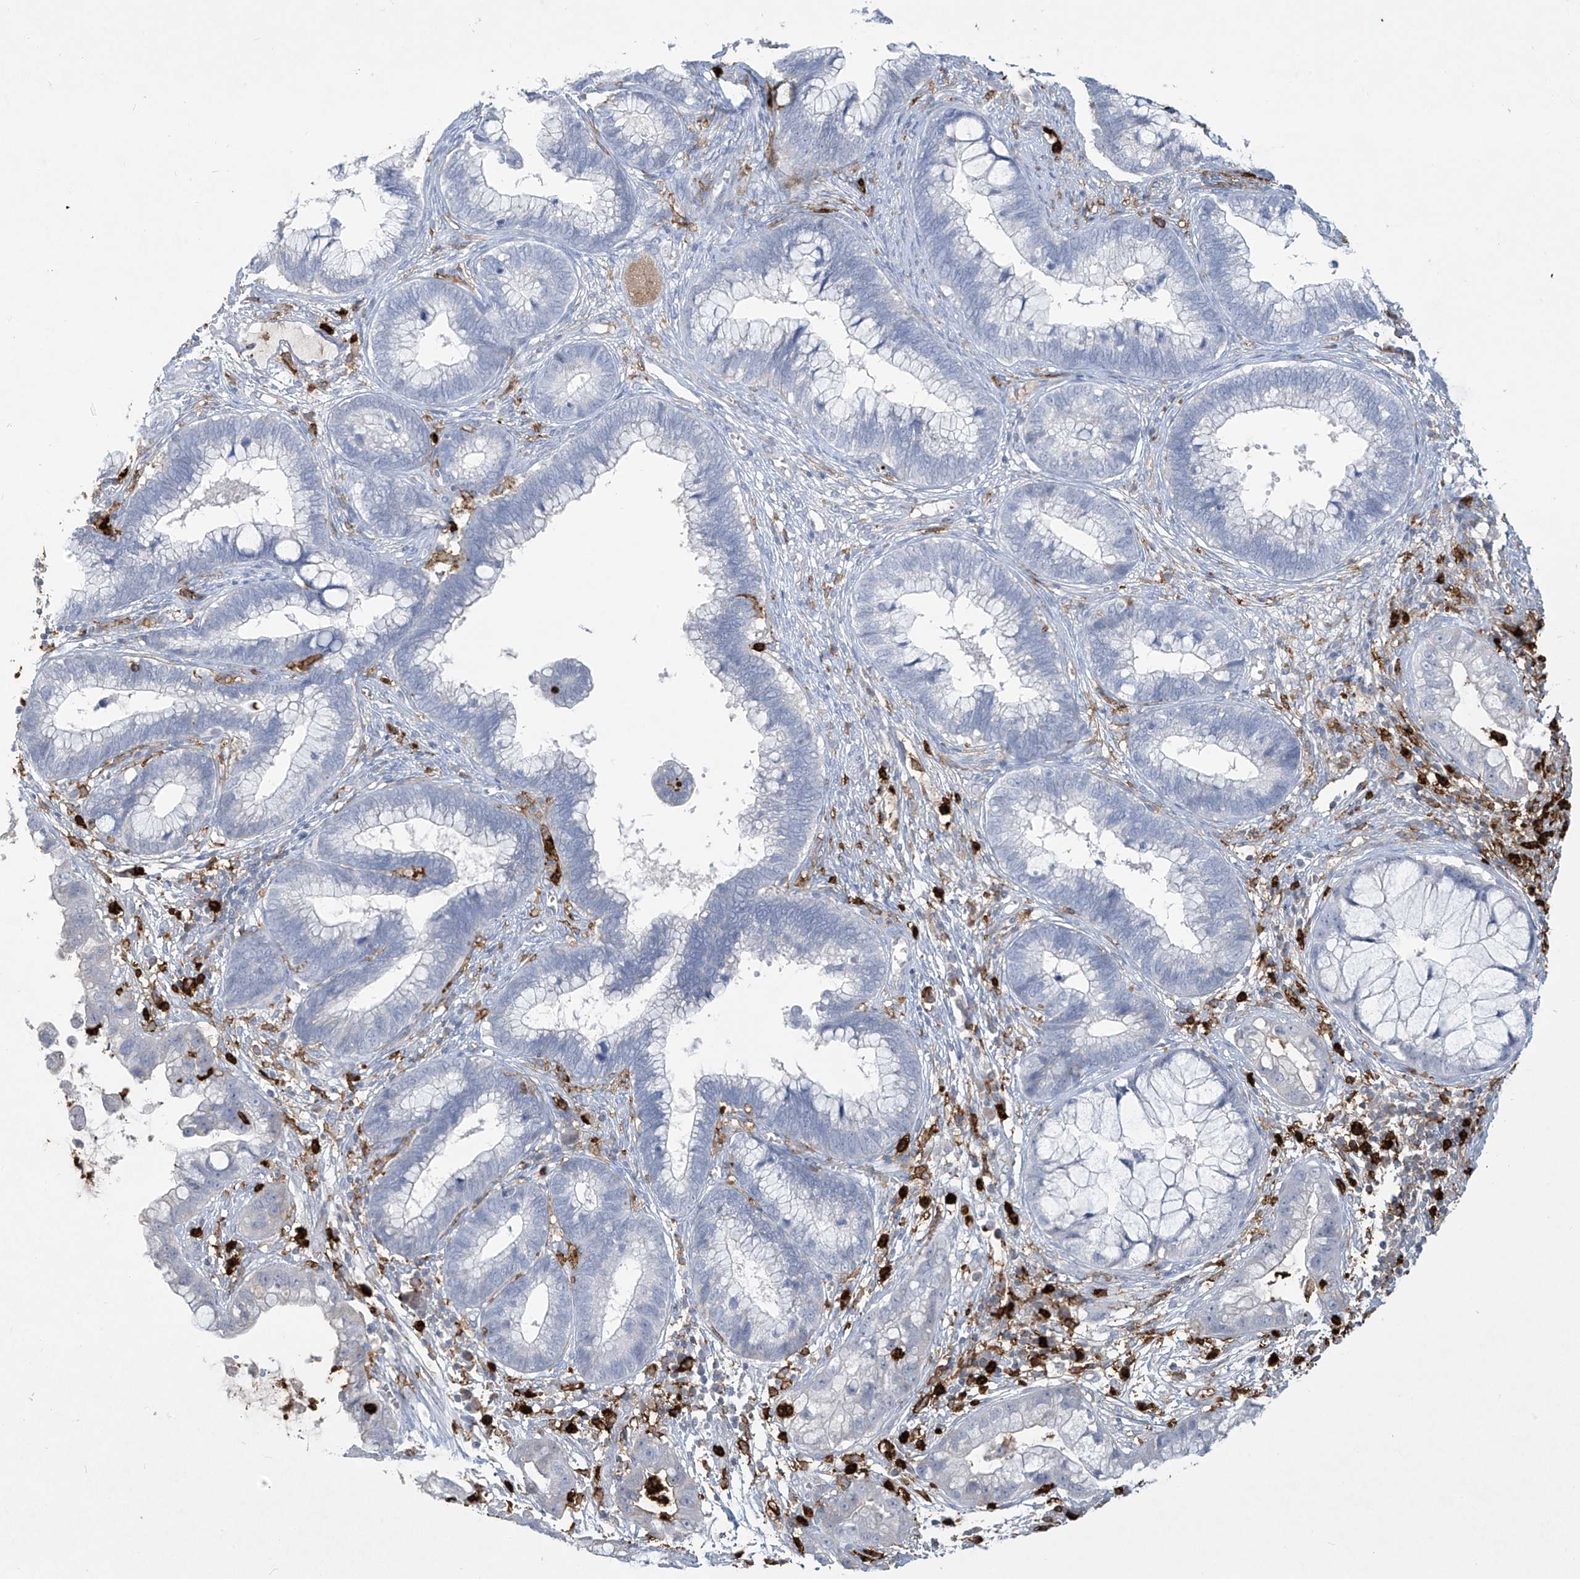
{"staining": {"intensity": "negative", "quantity": "none", "location": "none"}, "tissue": "cervical cancer", "cell_type": "Tumor cells", "image_type": "cancer", "snomed": [{"axis": "morphology", "description": "Adenocarcinoma, NOS"}, {"axis": "topography", "description": "Cervix"}], "caption": "There is no significant staining in tumor cells of cervical cancer (adenocarcinoma).", "gene": "FCGR3A", "patient": {"sex": "female", "age": 44}}